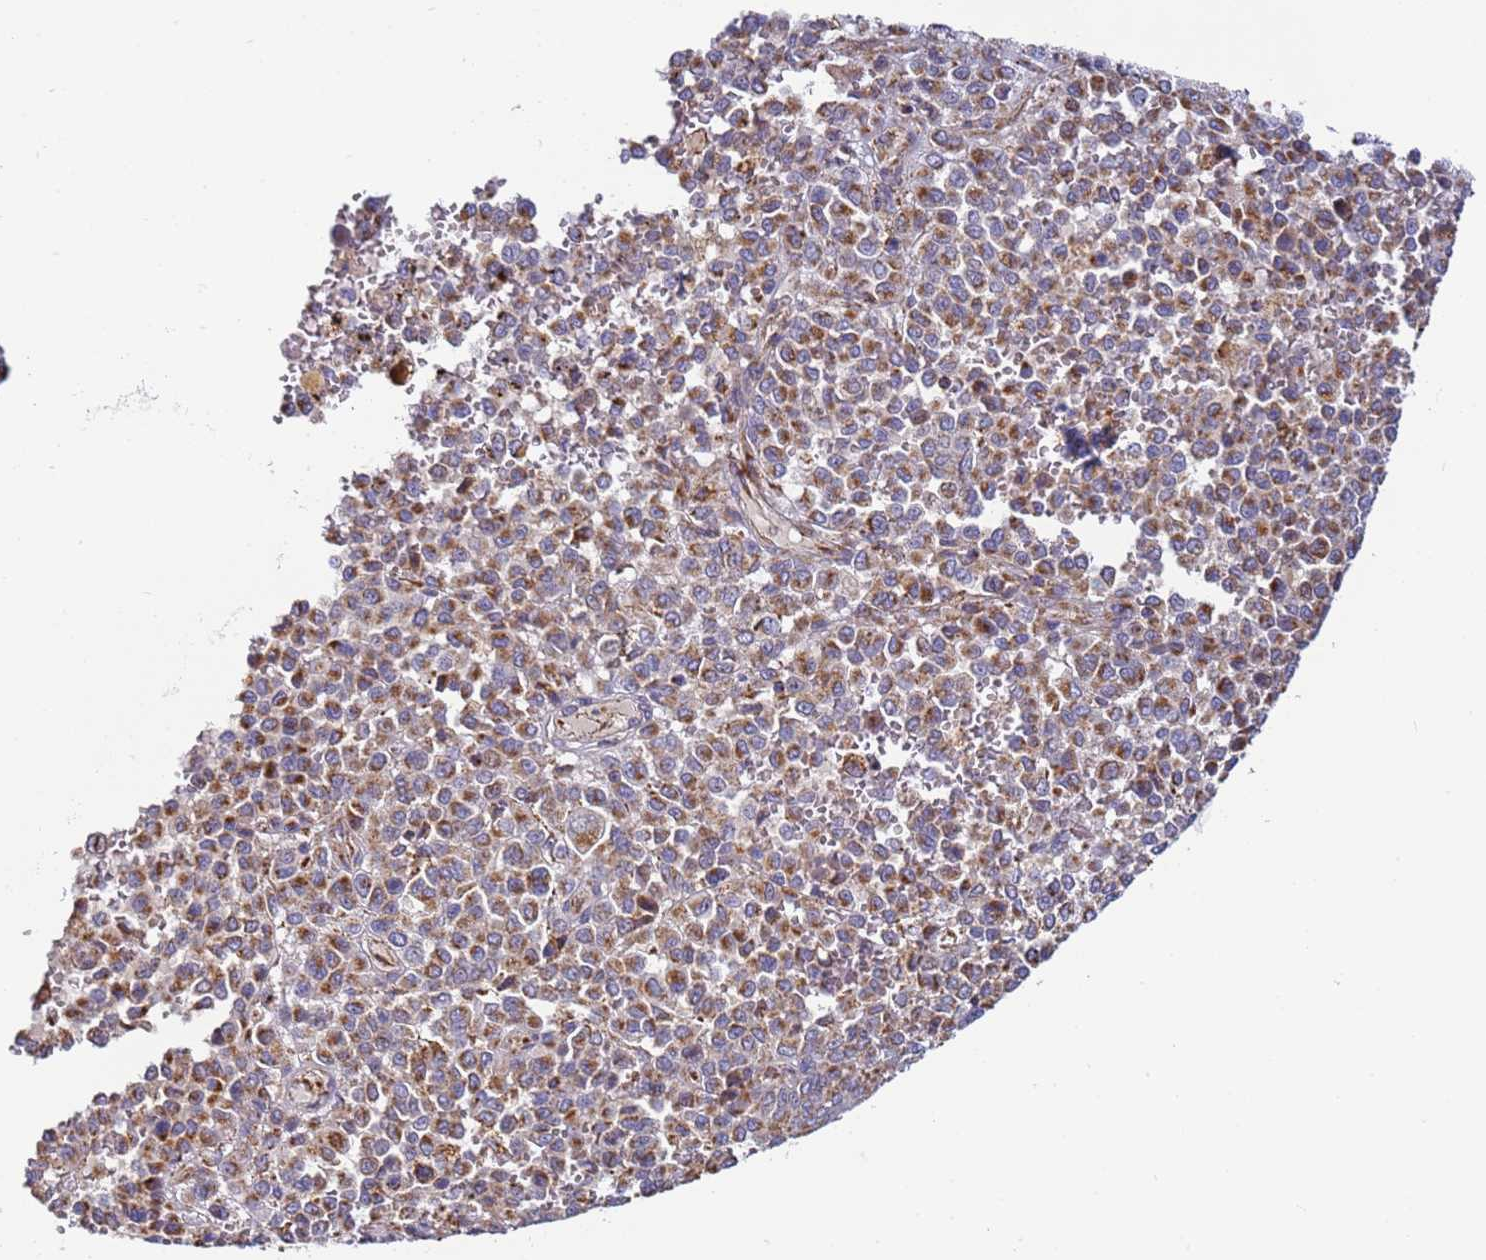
{"staining": {"intensity": "moderate", "quantity": ">75%", "location": "cytoplasmic/membranous"}, "tissue": "melanoma", "cell_type": "Tumor cells", "image_type": "cancer", "snomed": [{"axis": "morphology", "description": "Malignant melanoma, Metastatic site"}, {"axis": "topography", "description": "Pancreas"}], "caption": "Immunohistochemistry of human melanoma demonstrates medium levels of moderate cytoplasmic/membranous expression in about >75% of tumor cells.", "gene": "FRG2C", "patient": {"sex": "female", "age": 30}}